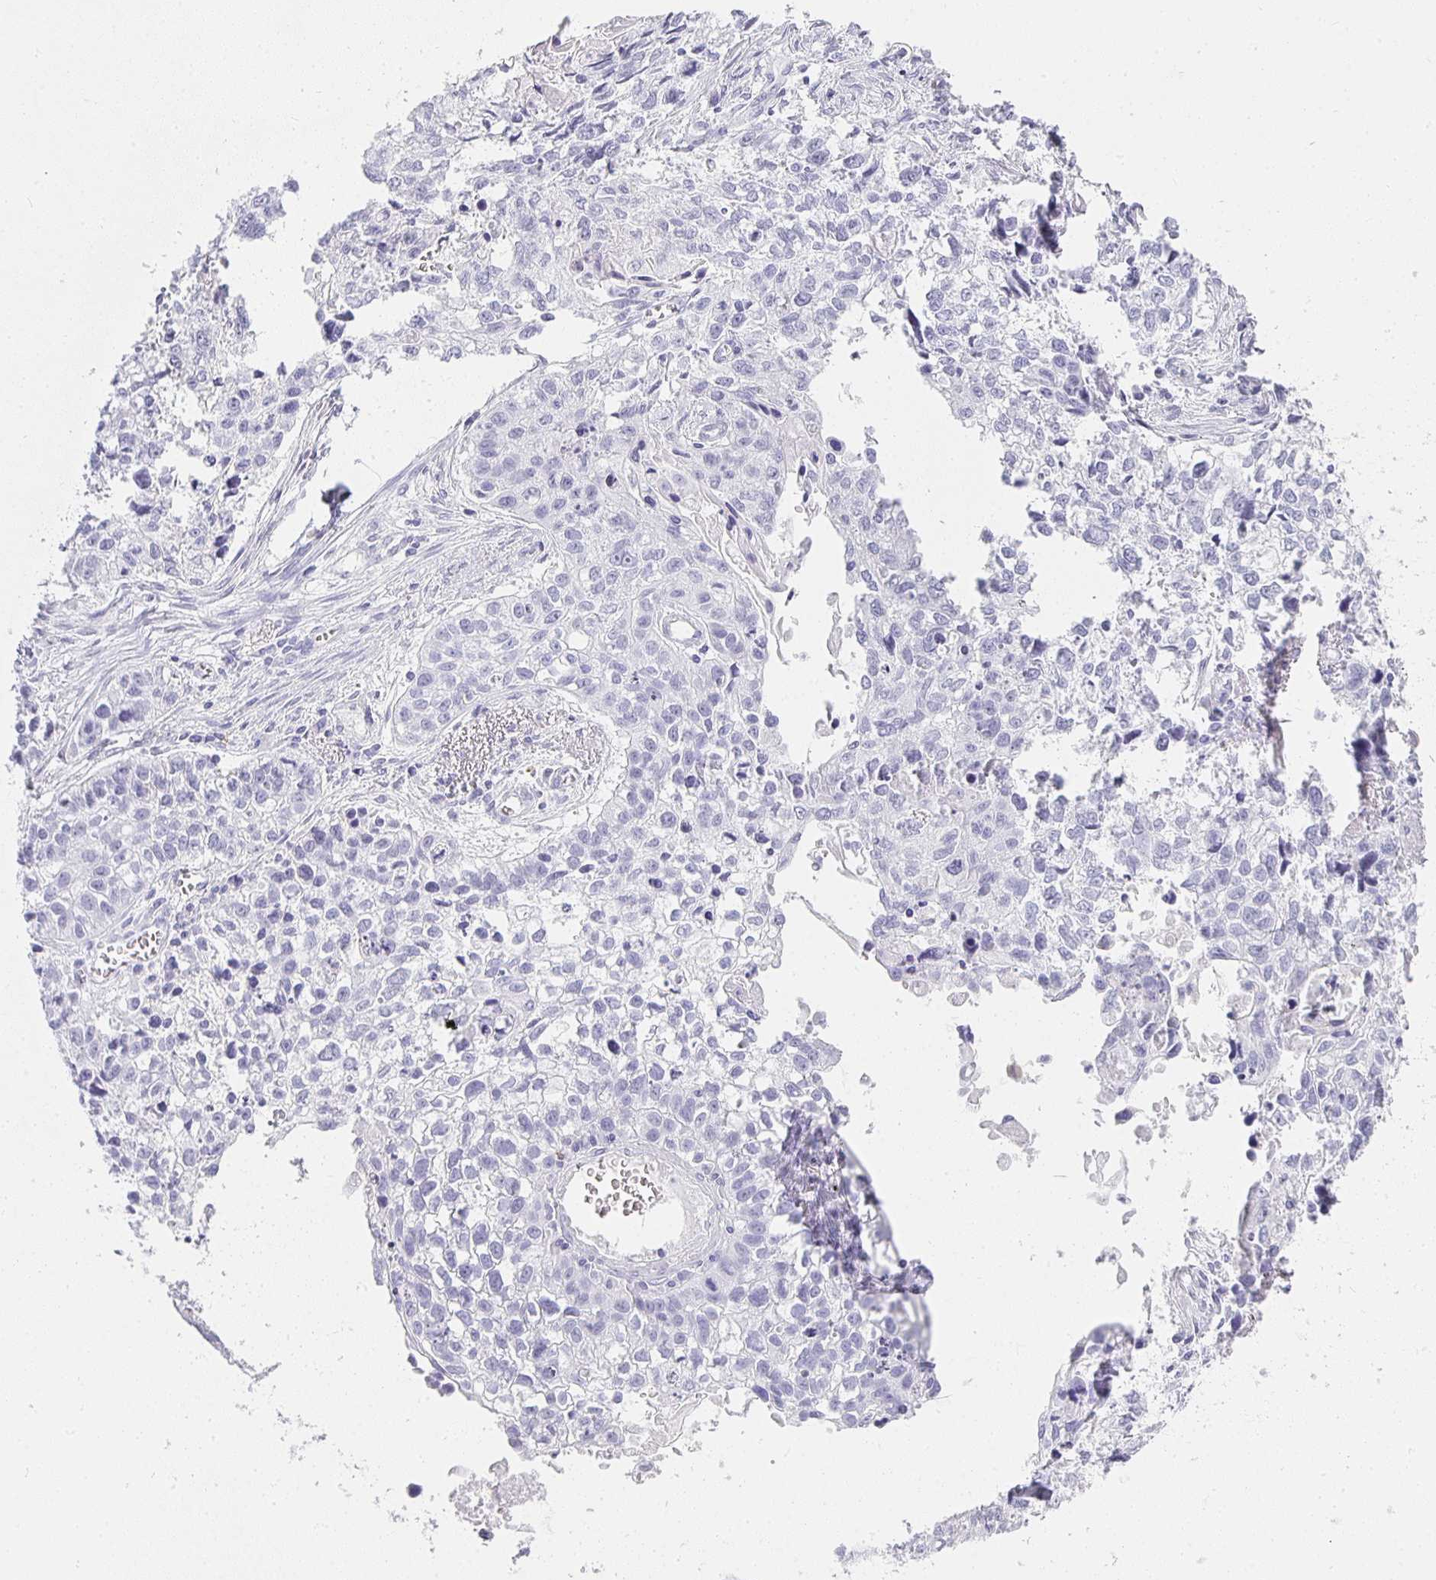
{"staining": {"intensity": "negative", "quantity": "none", "location": "none"}, "tissue": "lung cancer", "cell_type": "Tumor cells", "image_type": "cancer", "snomed": [{"axis": "morphology", "description": "Squamous cell carcinoma, NOS"}, {"axis": "topography", "description": "Lung"}], "caption": "An immunohistochemistry (IHC) histopathology image of lung cancer is shown. There is no staining in tumor cells of lung cancer. (DAB (3,3'-diaminobenzidine) immunohistochemistry with hematoxylin counter stain).", "gene": "TPSD1", "patient": {"sex": "male", "age": 74}}